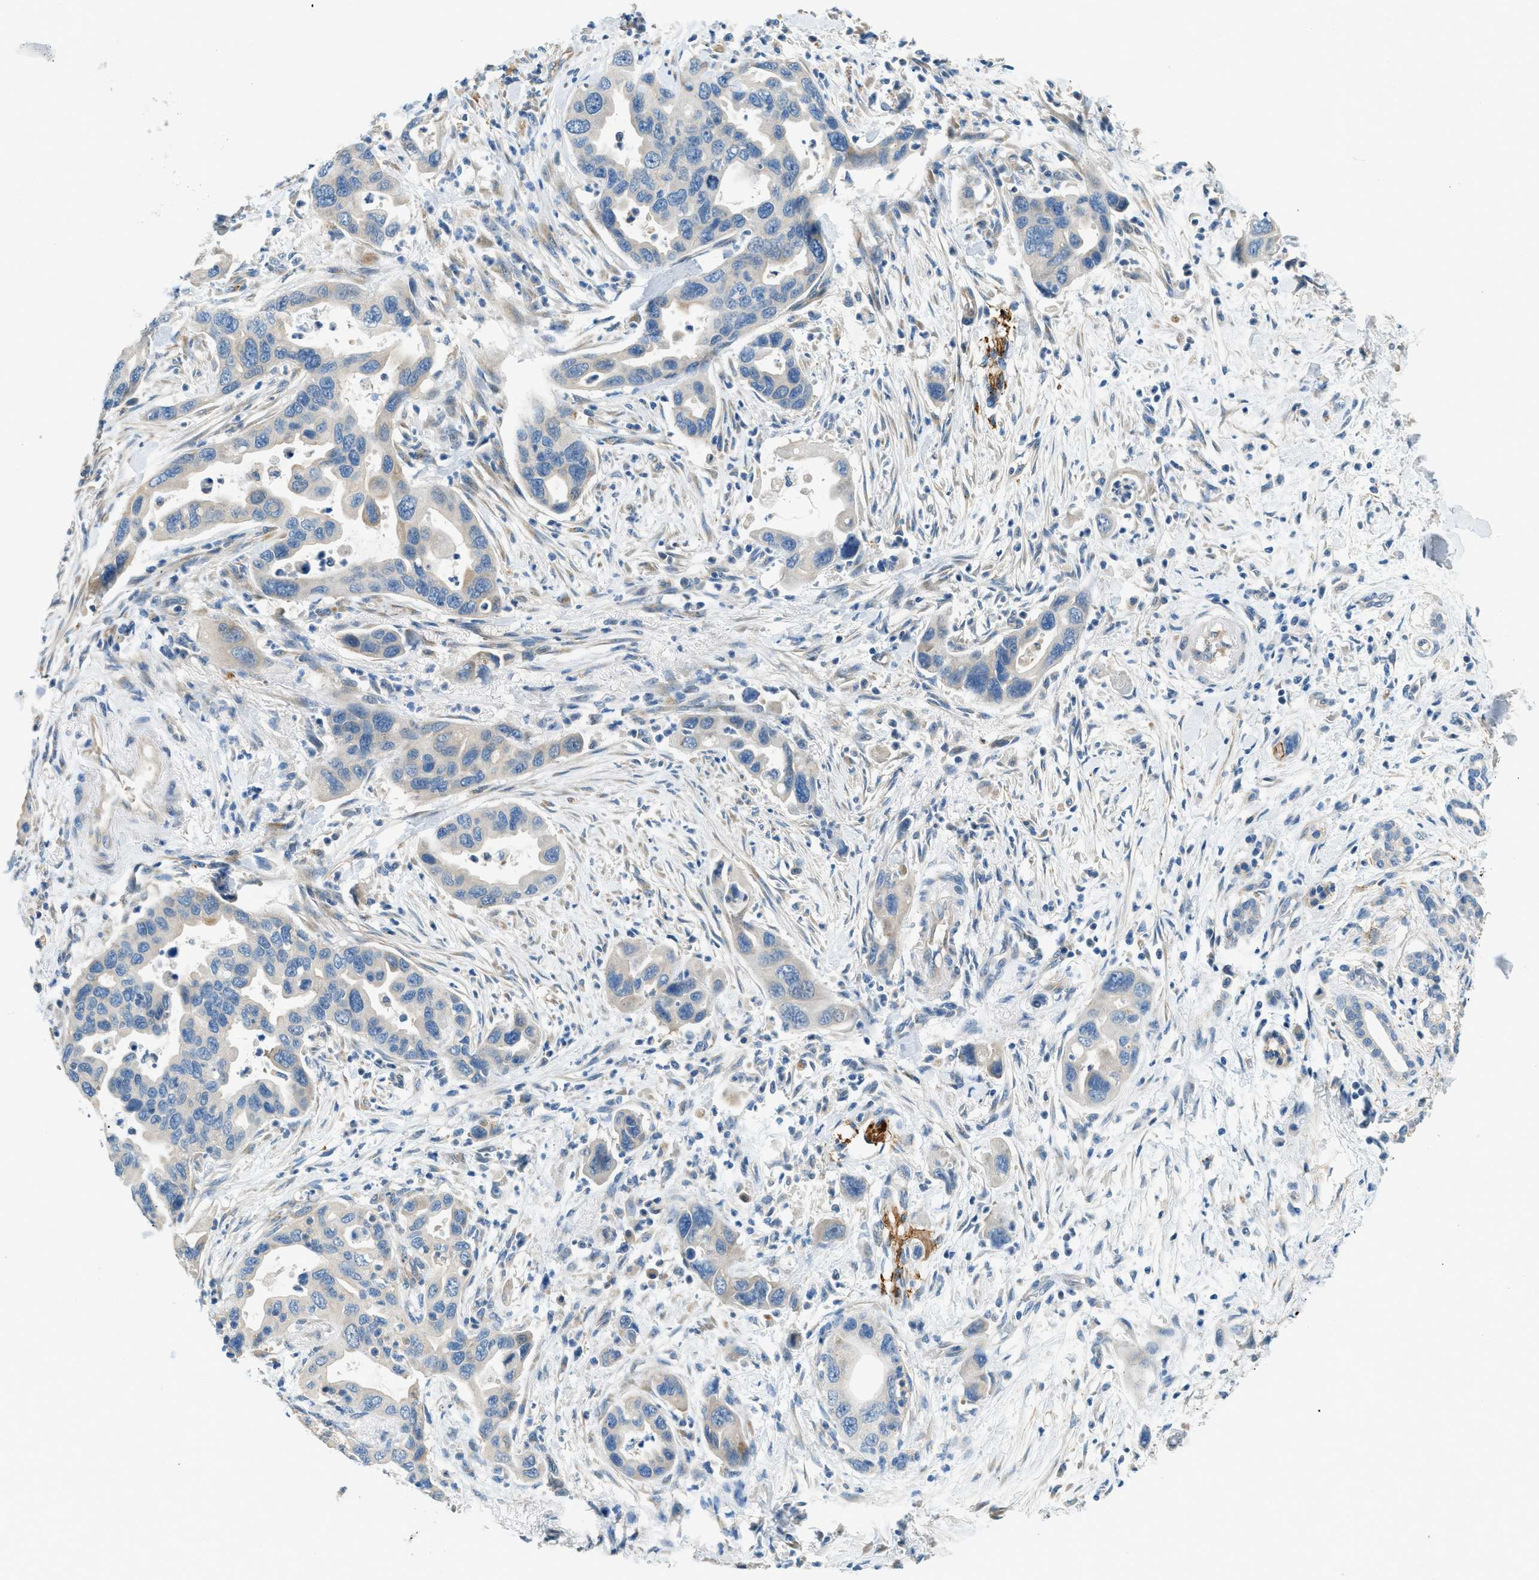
{"staining": {"intensity": "weak", "quantity": "<25%", "location": "cytoplasmic/membranous"}, "tissue": "pancreatic cancer", "cell_type": "Tumor cells", "image_type": "cancer", "snomed": [{"axis": "morphology", "description": "Normal tissue, NOS"}, {"axis": "morphology", "description": "Adenocarcinoma, NOS"}, {"axis": "topography", "description": "Pancreas"}], "caption": "The micrograph exhibits no staining of tumor cells in pancreatic cancer. (Brightfield microscopy of DAB immunohistochemistry (IHC) at high magnification).", "gene": "ZNF367", "patient": {"sex": "female", "age": 71}}